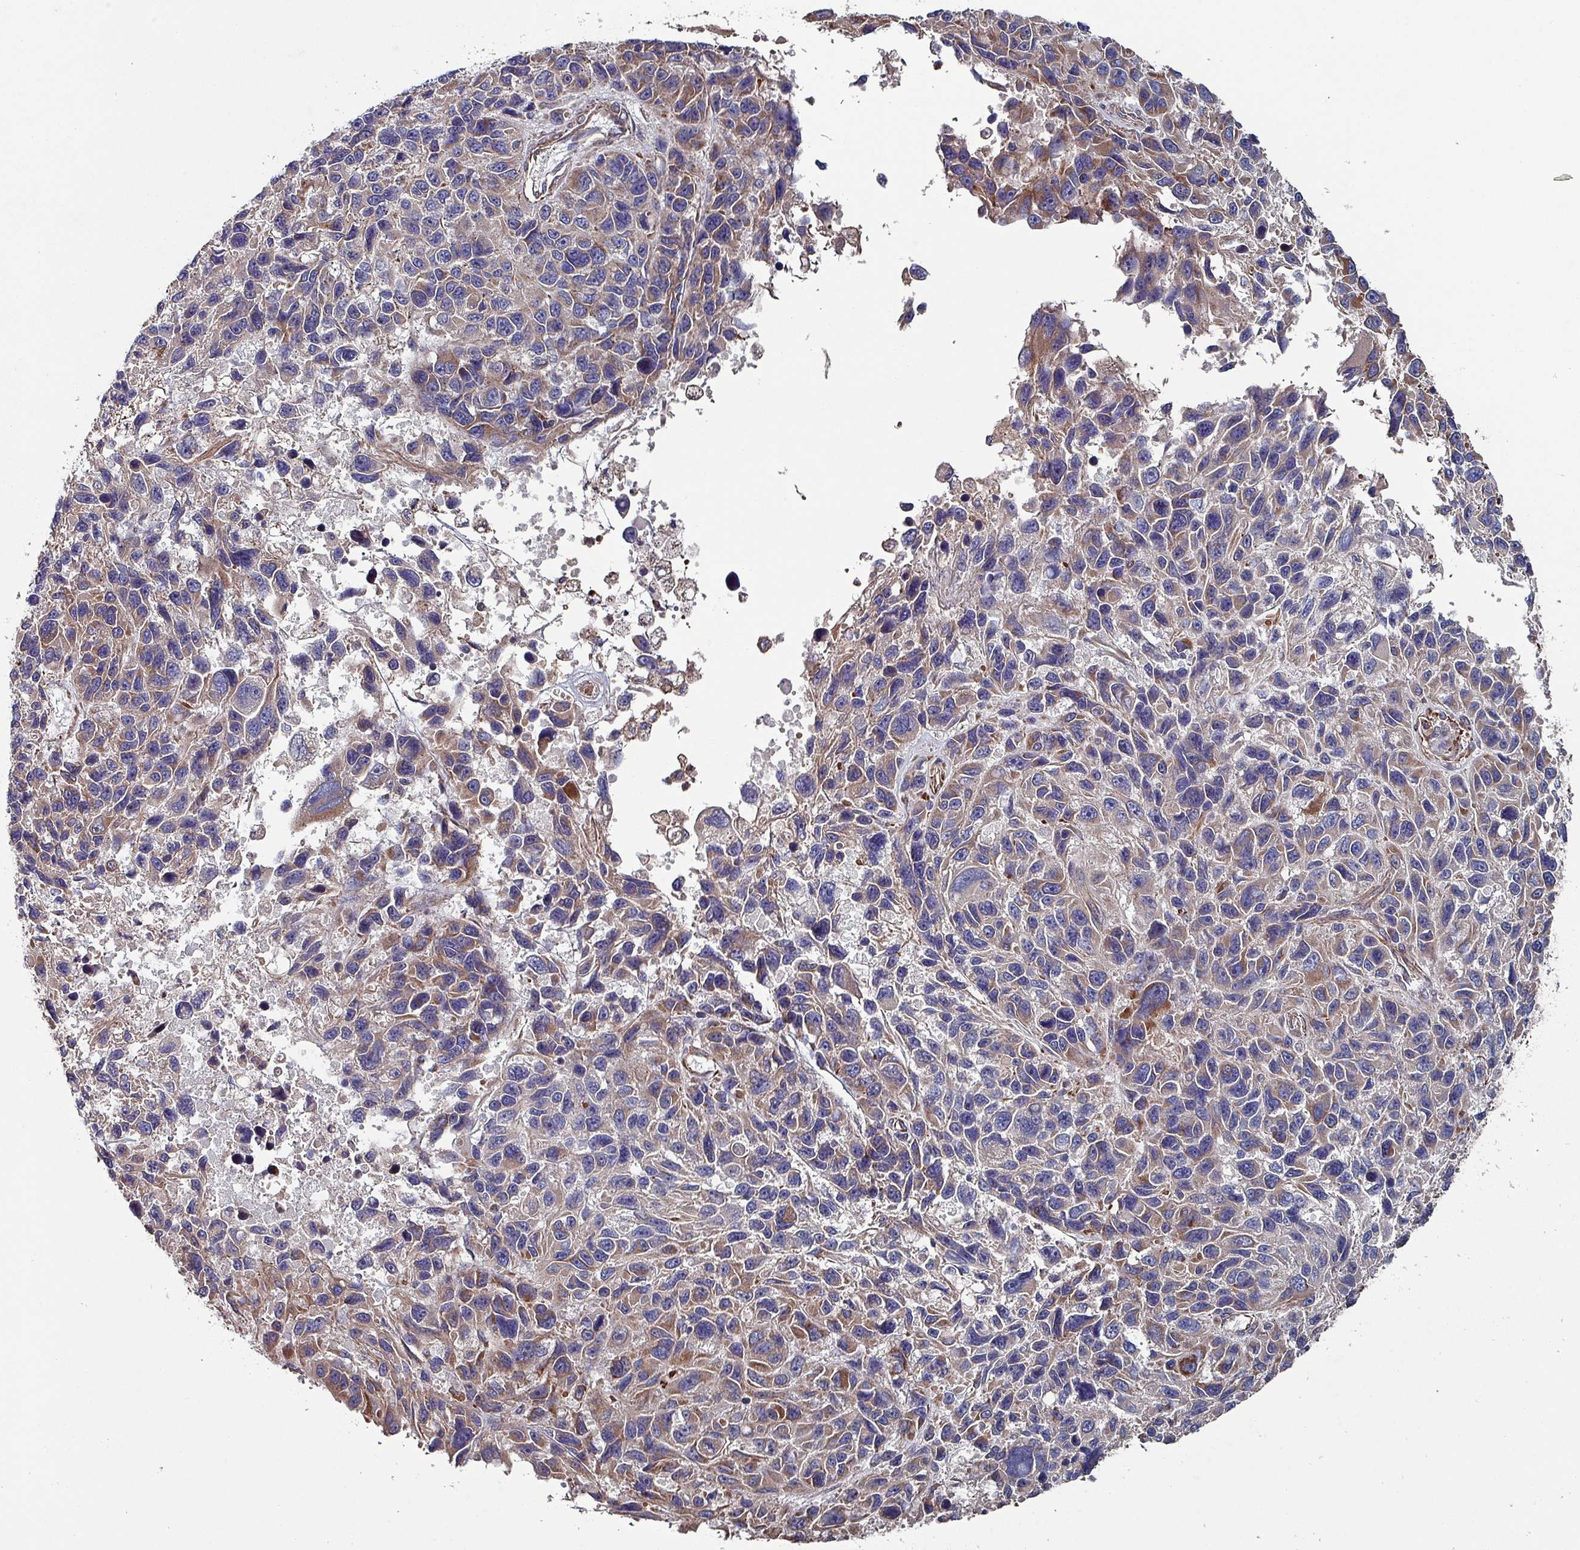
{"staining": {"intensity": "moderate", "quantity": "25%-75%", "location": "cytoplasmic/membranous"}, "tissue": "melanoma", "cell_type": "Tumor cells", "image_type": "cancer", "snomed": [{"axis": "morphology", "description": "Malignant melanoma, NOS"}, {"axis": "topography", "description": "Skin"}], "caption": "Human malignant melanoma stained with a protein marker reveals moderate staining in tumor cells.", "gene": "ANO10", "patient": {"sex": "male", "age": 53}}